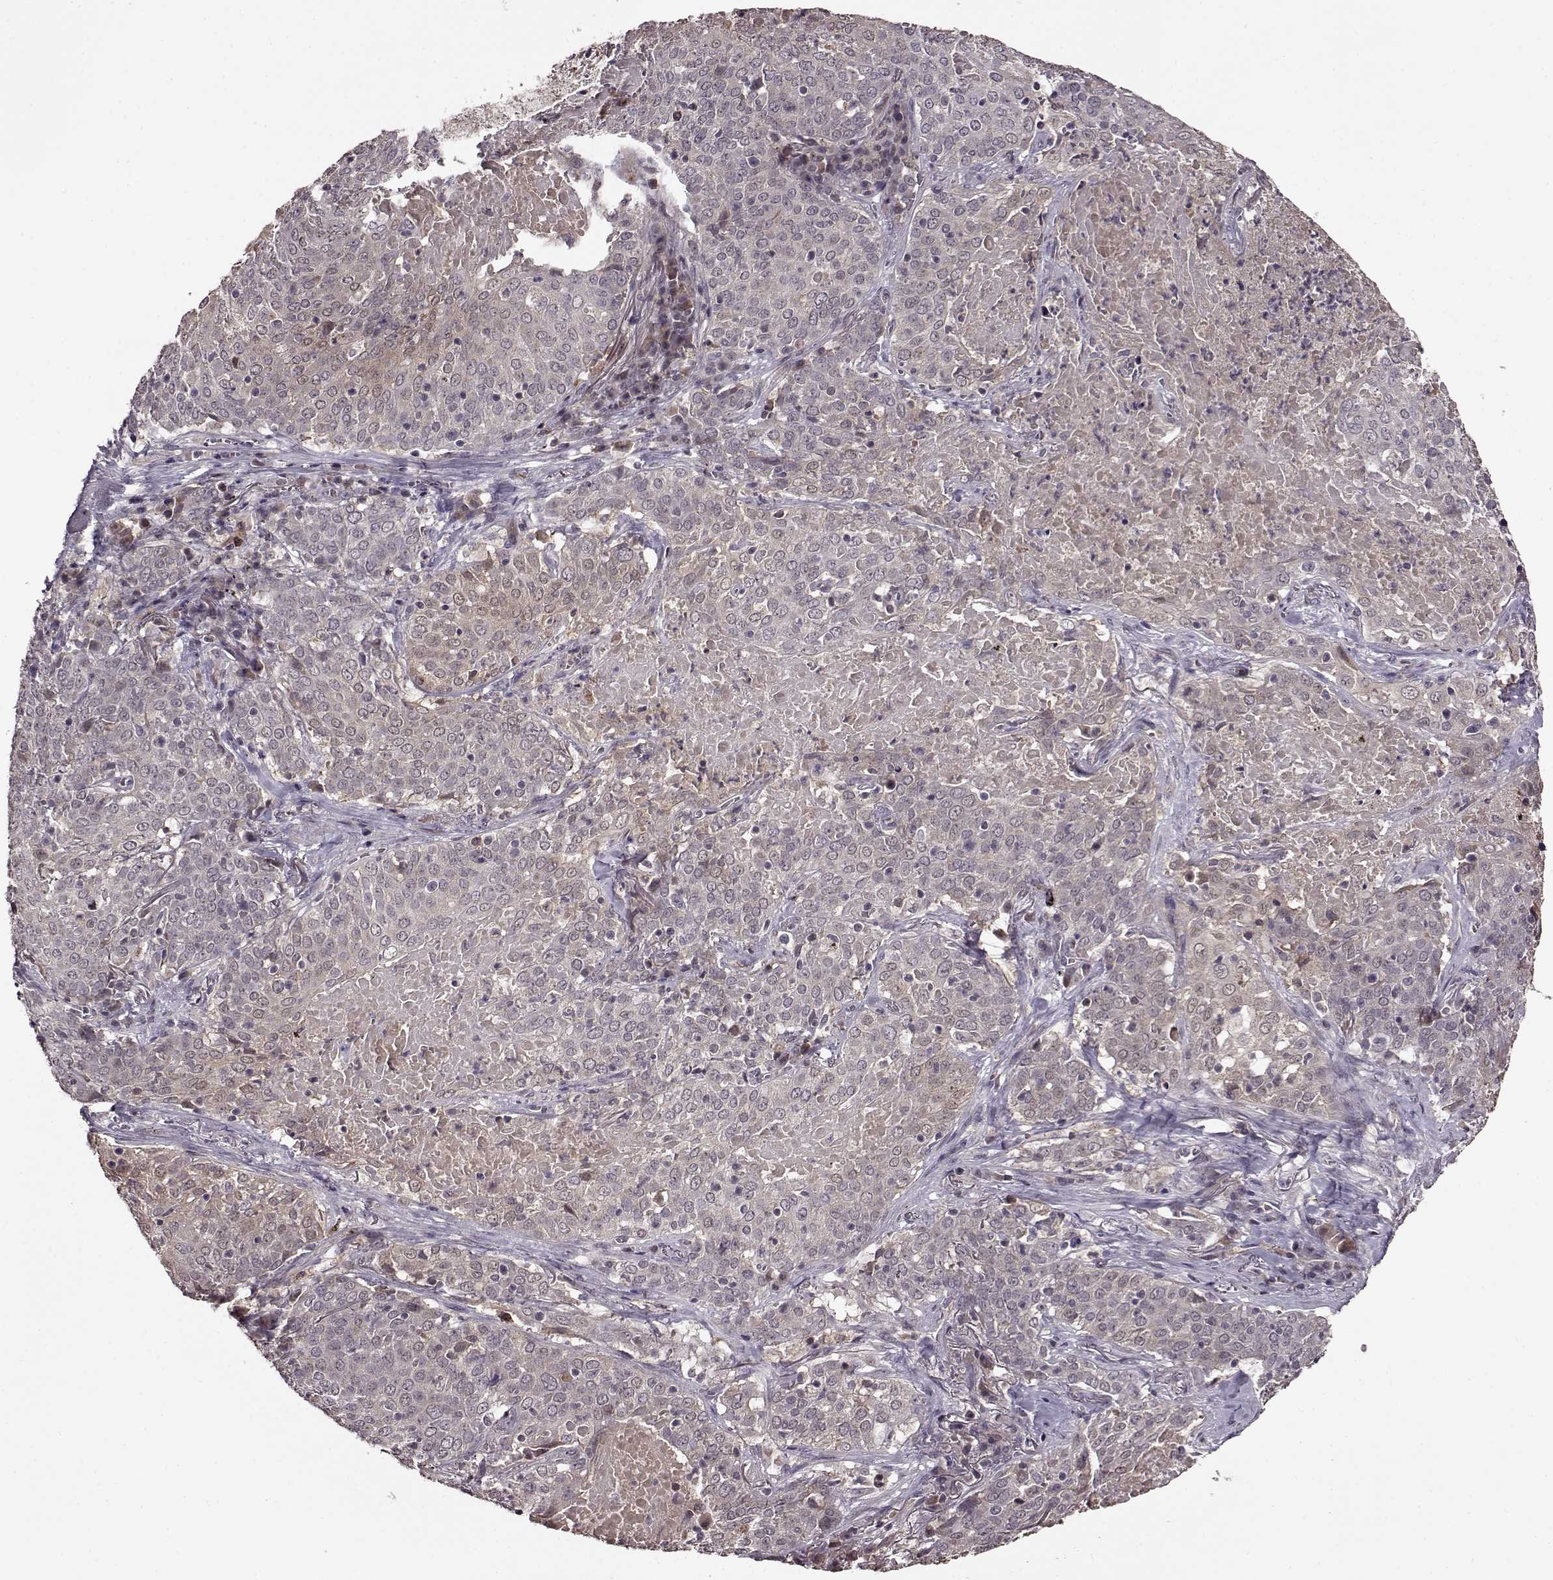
{"staining": {"intensity": "negative", "quantity": "none", "location": "none"}, "tissue": "lung cancer", "cell_type": "Tumor cells", "image_type": "cancer", "snomed": [{"axis": "morphology", "description": "Squamous cell carcinoma, NOS"}, {"axis": "topography", "description": "Lung"}], "caption": "A high-resolution image shows IHC staining of squamous cell carcinoma (lung), which exhibits no significant expression in tumor cells.", "gene": "MAIP1", "patient": {"sex": "male", "age": 82}}